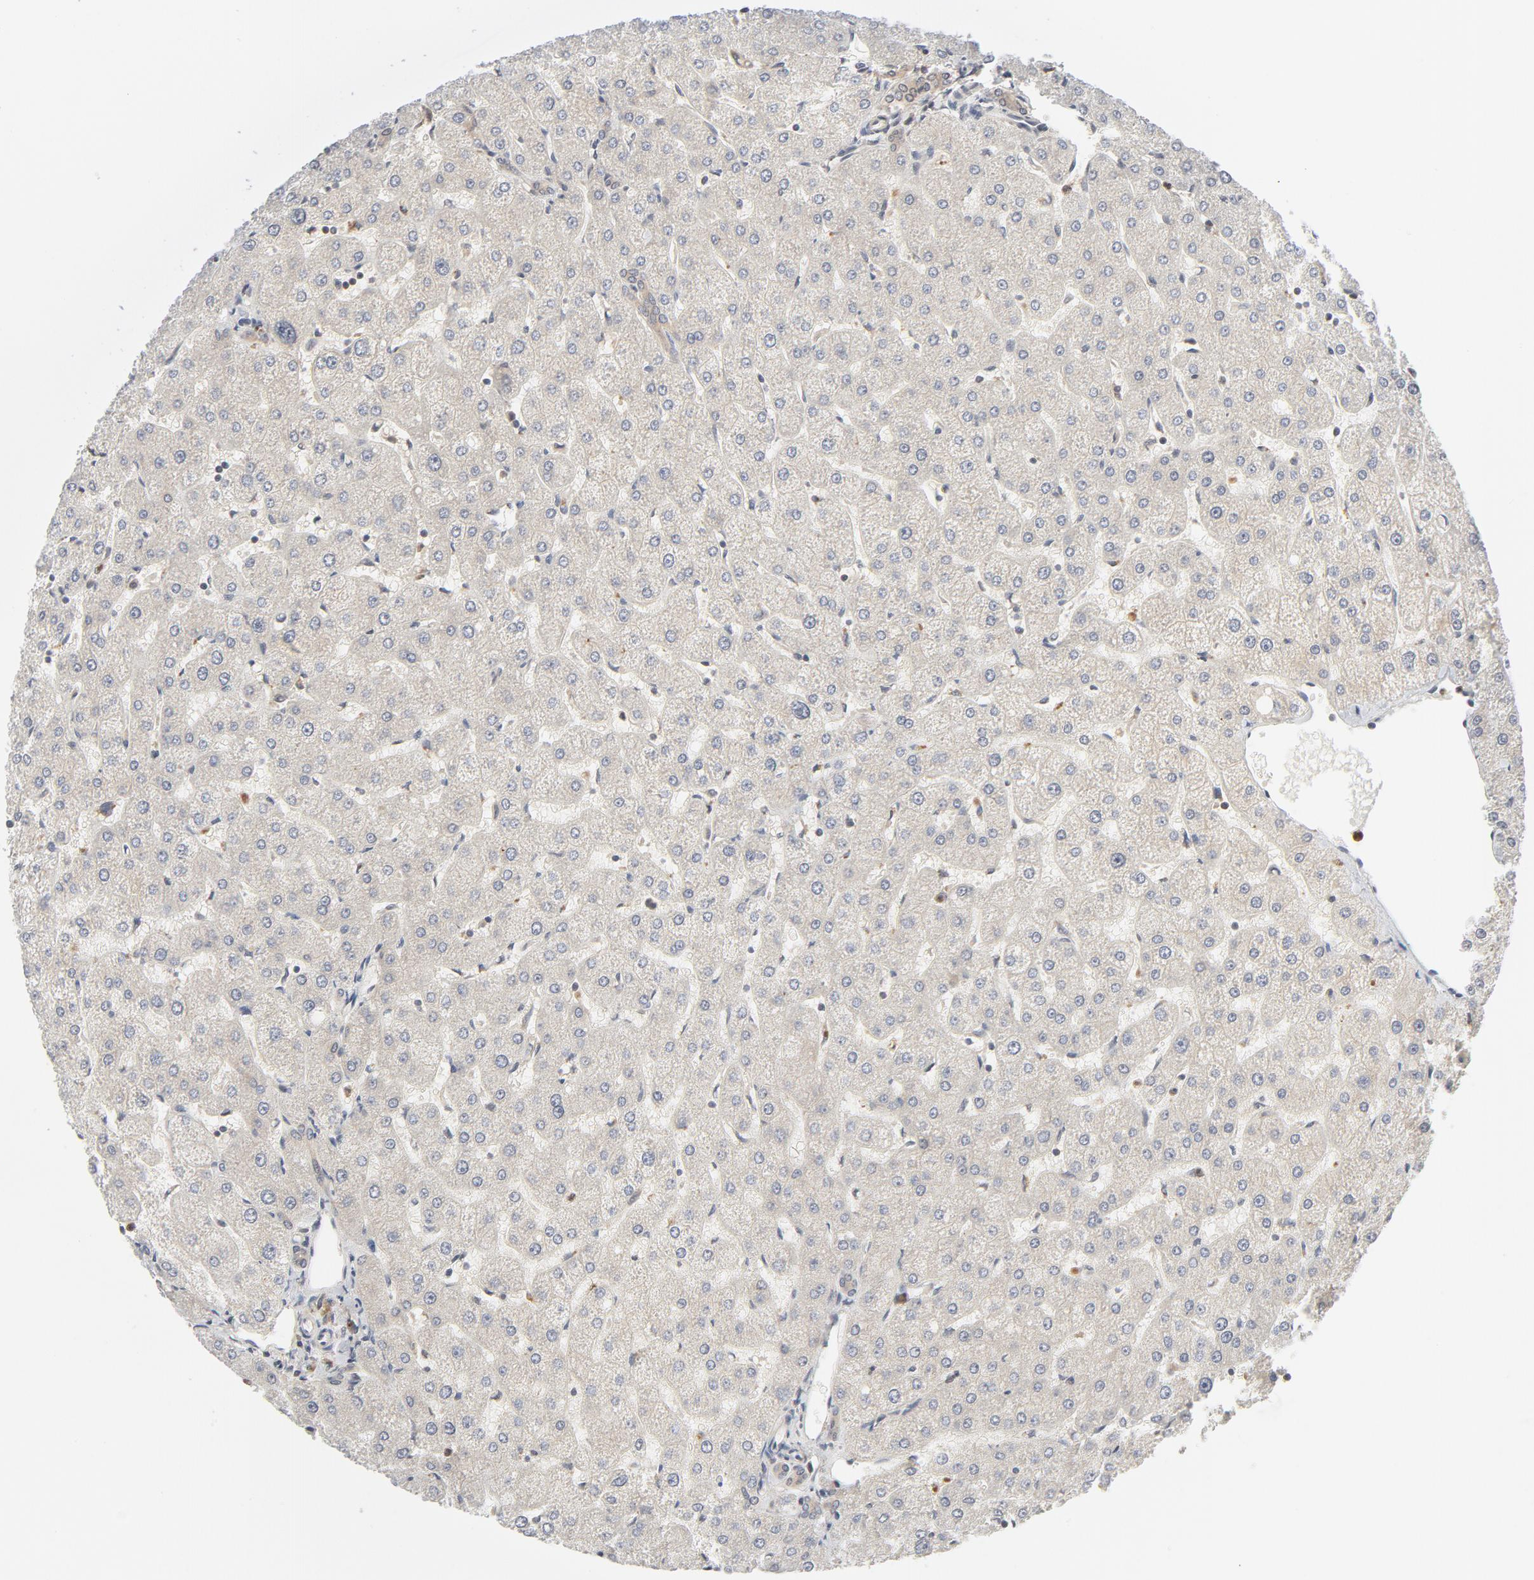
{"staining": {"intensity": "weak", "quantity": ">75%", "location": "cytoplasmic/membranous"}, "tissue": "liver", "cell_type": "Cholangiocytes", "image_type": "normal", "snomed": [{"axis": "morphology", "description": "Normal tissue, NOS"}, {"axis": "topography", "description": "Liver"}], "caption": "High-power microscopy captured an immunohistochemistry (IHC) micrograph of unremarkable liver, revealing weak cytoplasmic/membranous staining in approximately >75% of cholangiocytes. (DAB = brown stain, brightfield microscopy at high magnification).", "gene": "NEDD8", "patient": {"sex": "male", "age": 67}}